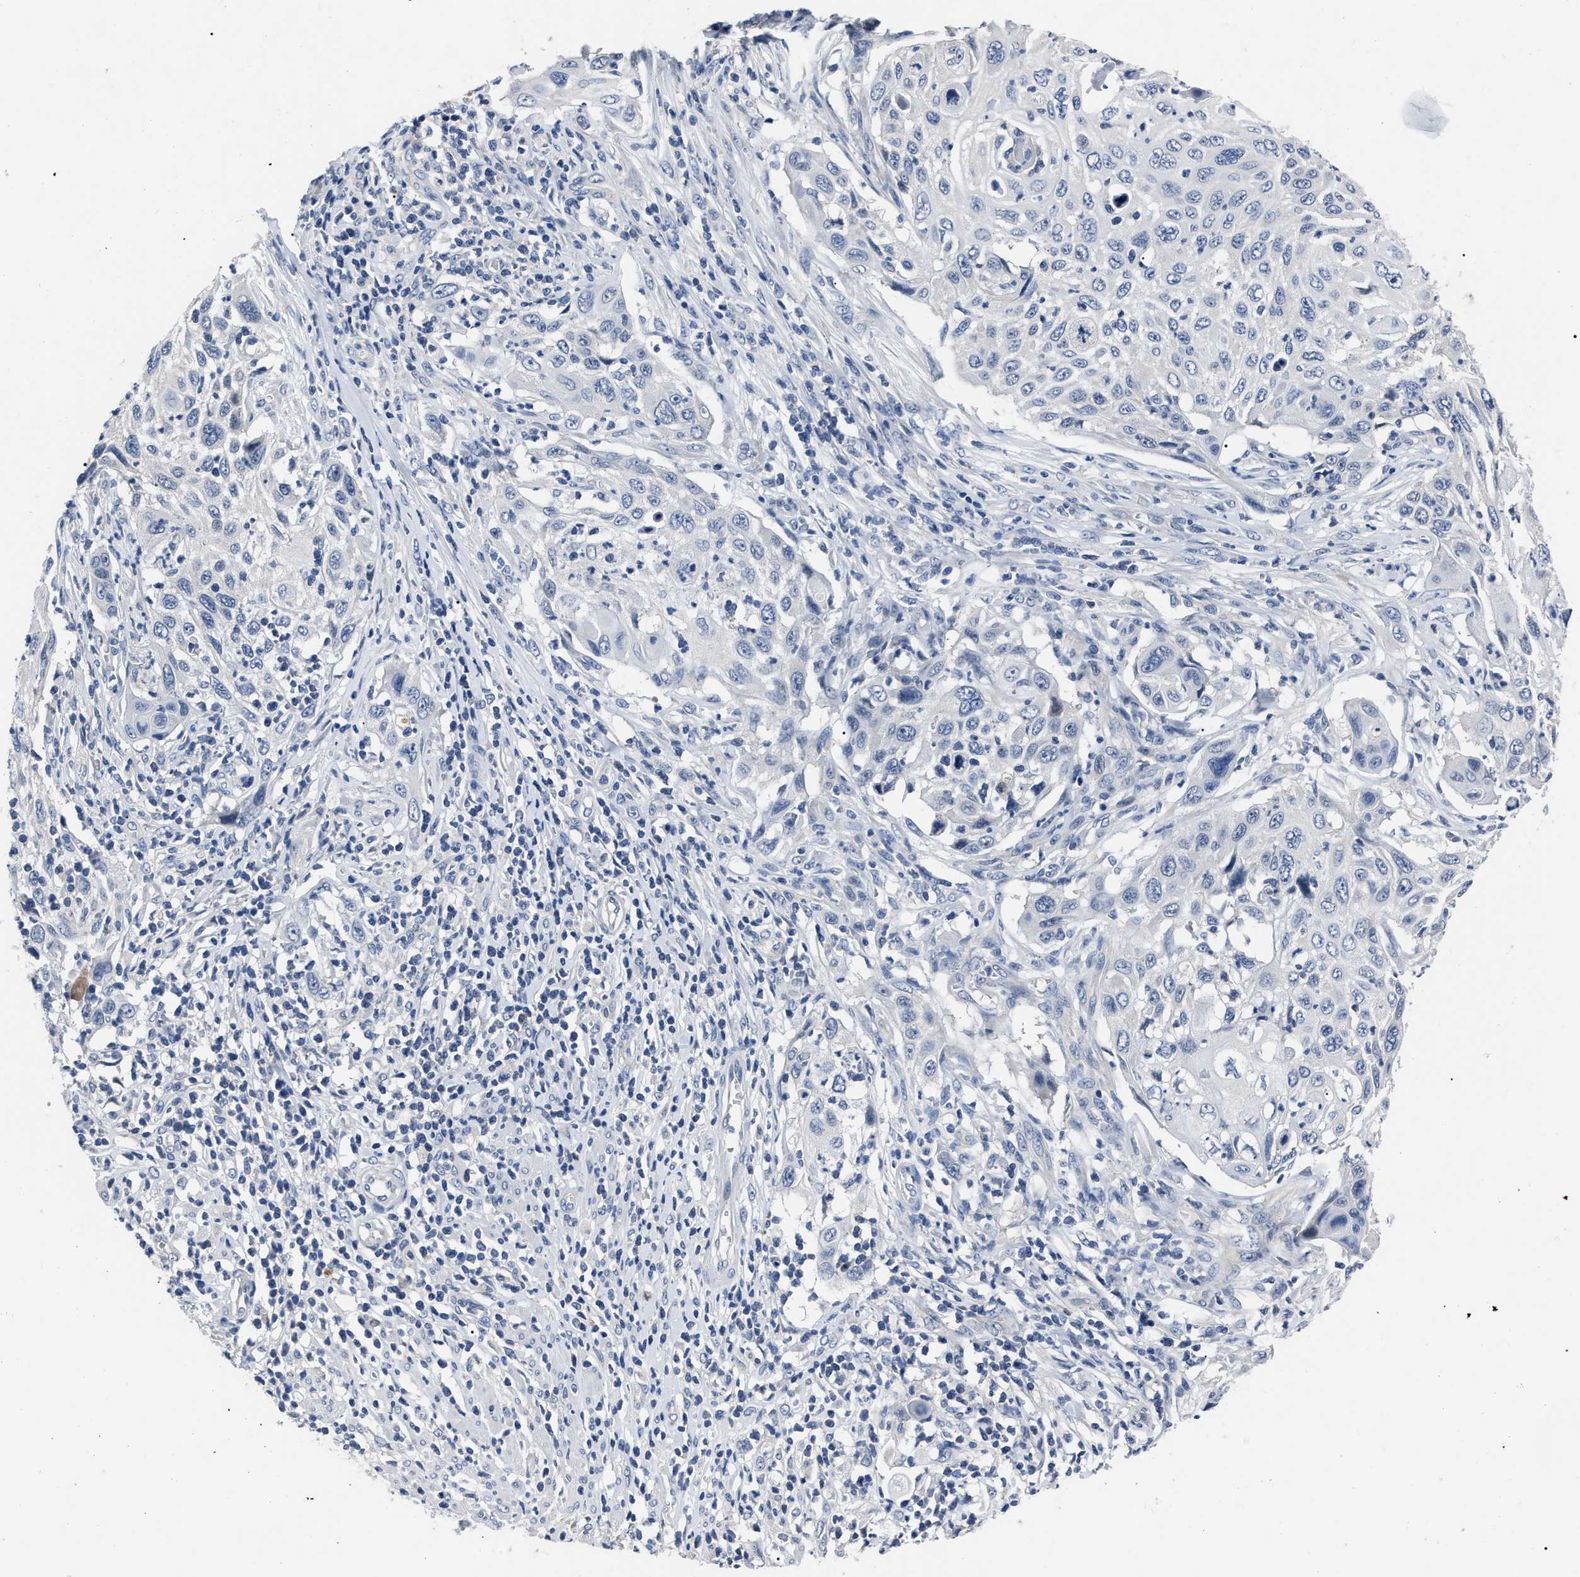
{"staining": {"intensity": "negative", "quantity": "none", "location": "none"}, "tissue": "cervical cancer", "cell_type": "Tumor cells", "image_type": "cancer", "snomed": [{"axis": "morphology", "description": "Squamous cell carcinoma, NOS"}, {"axis": "topography", "description": "Cervix"}], "caption": "This is an immunohistochemistry histopathology image of human squamous cell carcinoma (cervical). There is no positivity in tumor cells.", "gene": "LRWD1", "patient": {"sex": "female", "age": 70}}